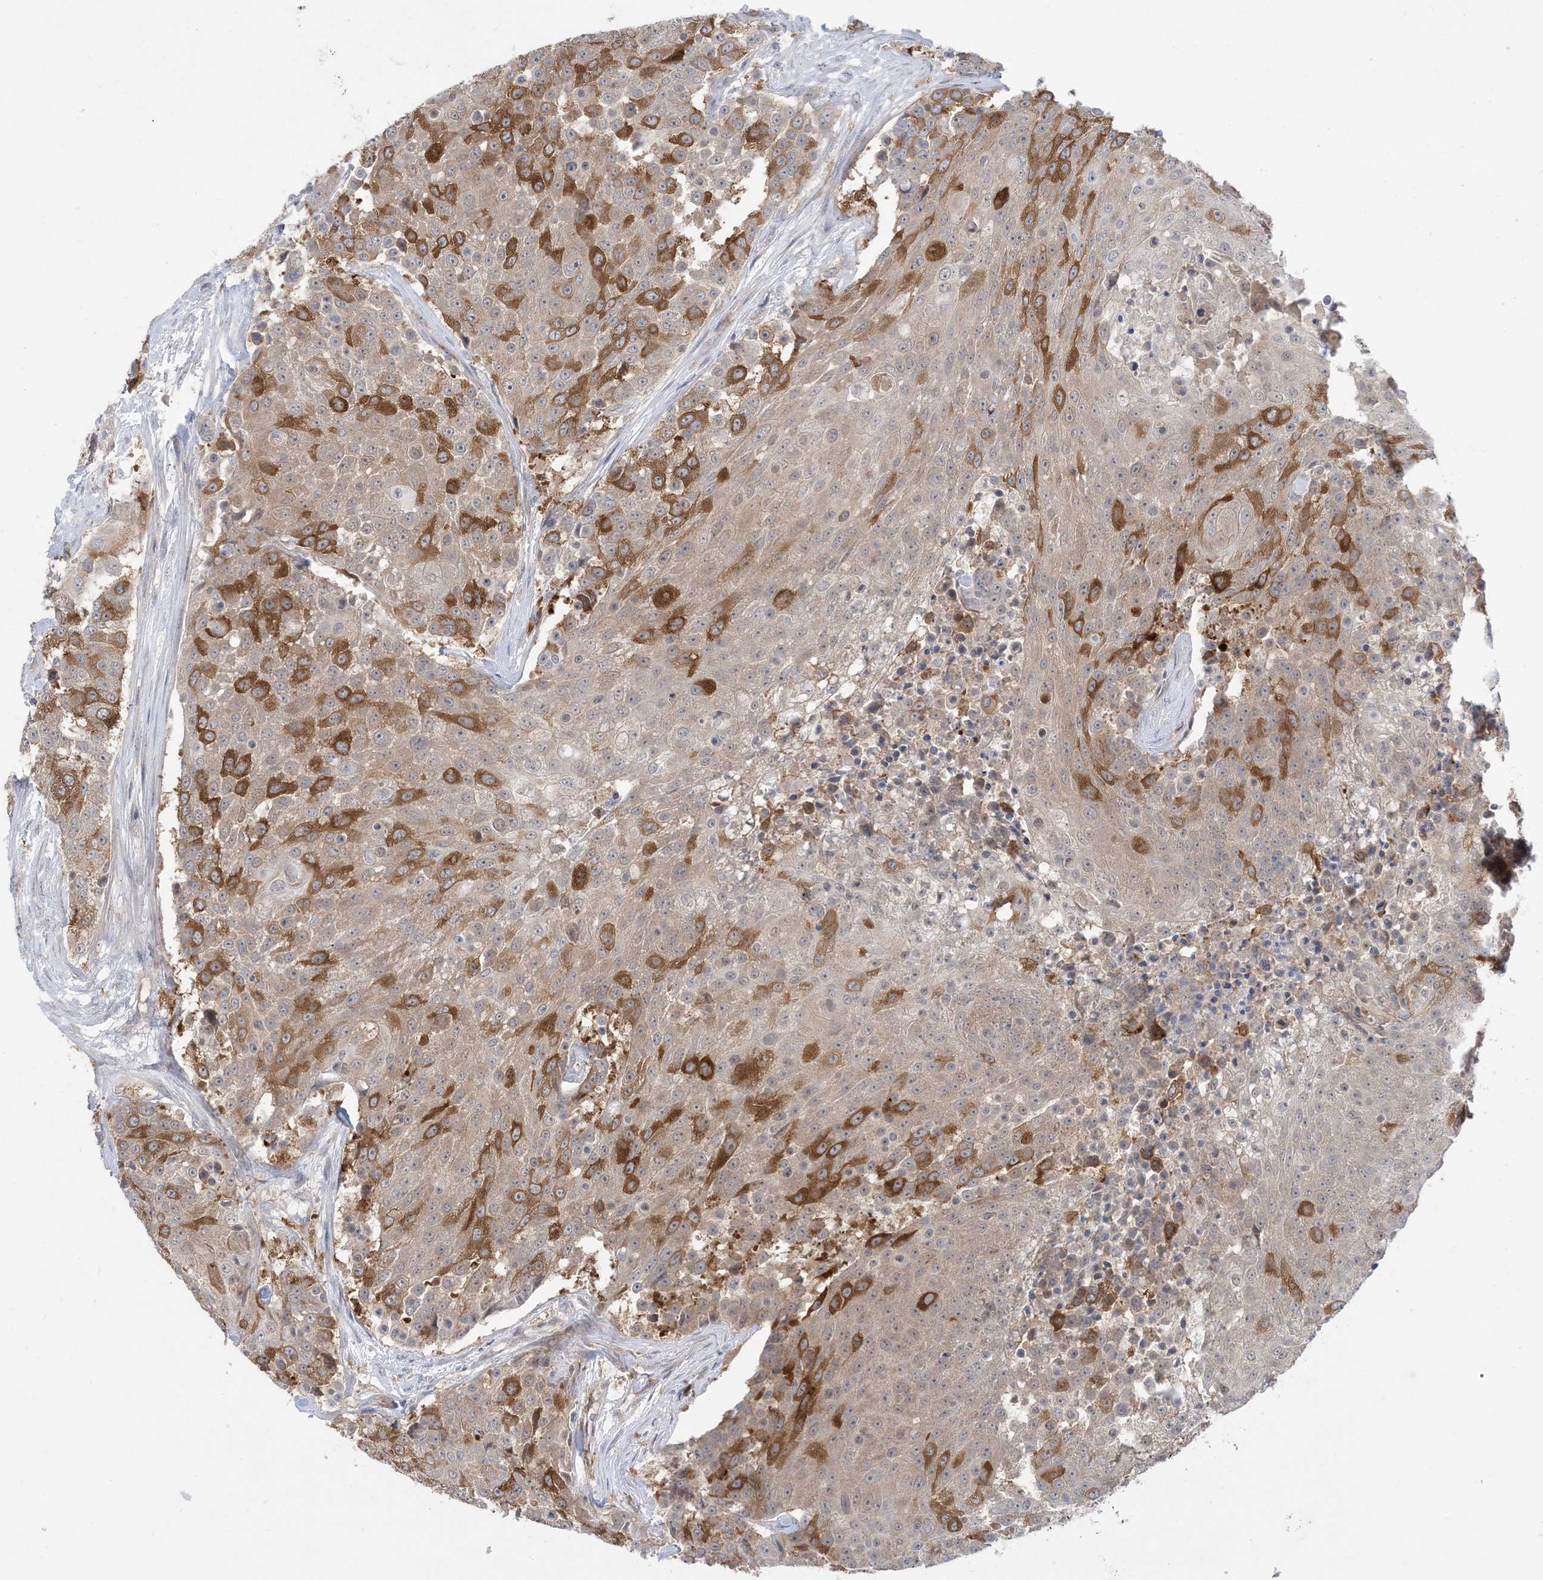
{"staining": {"intensity": "strong", "quantity": "25%-75%", "location": "cytoplasmic/membranous"}, "tissue": "urothelial cancer", "cell_type": "Tumor cells", "image_type": "cancer", "snomed": [{"axis": "morphology", "description": "Urothelial carcinoma, High grade"}, {"axis": "topography", "description": "Urinary bladder"}], "caption": "Protein positivity by immunohistochemistry (IHC) displays strong cytoplasmic/membranous staining in about 25%-75% of tumor cells in high-grade urothelial carcinoma. (Stains: DAB in brown, nuclei in blue, Microscopy: brightfield microscopy at high magnification).", "gene": "AOC1", "patient": {"sex": "female", "age": 63}}